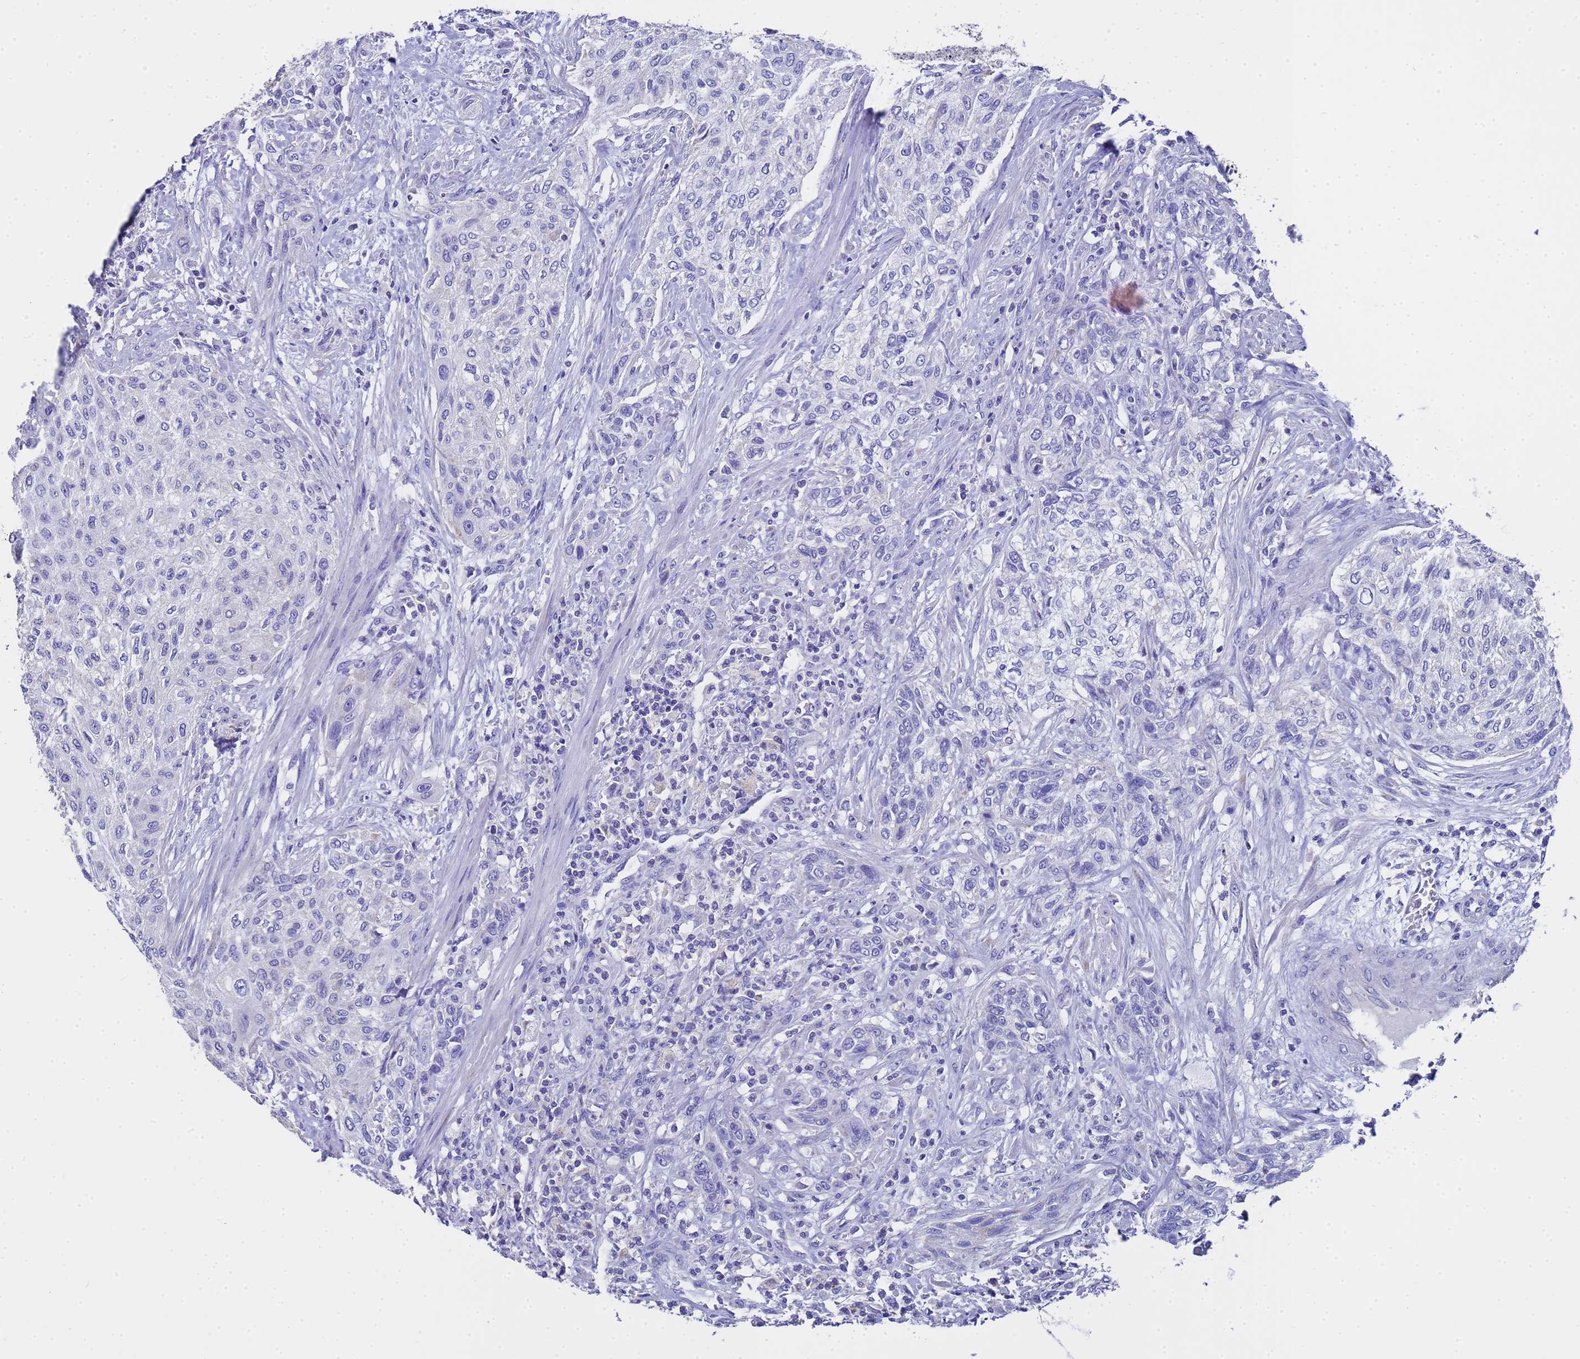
{"staining": {"intensity": "negative", "quantity": "none", "location": "none"}, "tissue": "urothelial cancer", "cell_type": "Tumor cells", "image_type": "cancer", "snomed": [{"axis": "morphology", "description": "Normal tissue, NOS"}, {"axis": "morphology", "description": "Urothelial carcinoma, NOS"}, {"axis": "topography", "description": "Urinary bladder"}, {"axis": "topography", "description": "Peripheral nerve tissue"}], "caption": "This is an immunohistochemistry (IHC) photomicrograph of human transitional cell carcinoma. There is no expression in tumor cells.", "gene": "MRPS12", "patient": {"sex": "male", "age": 35}}